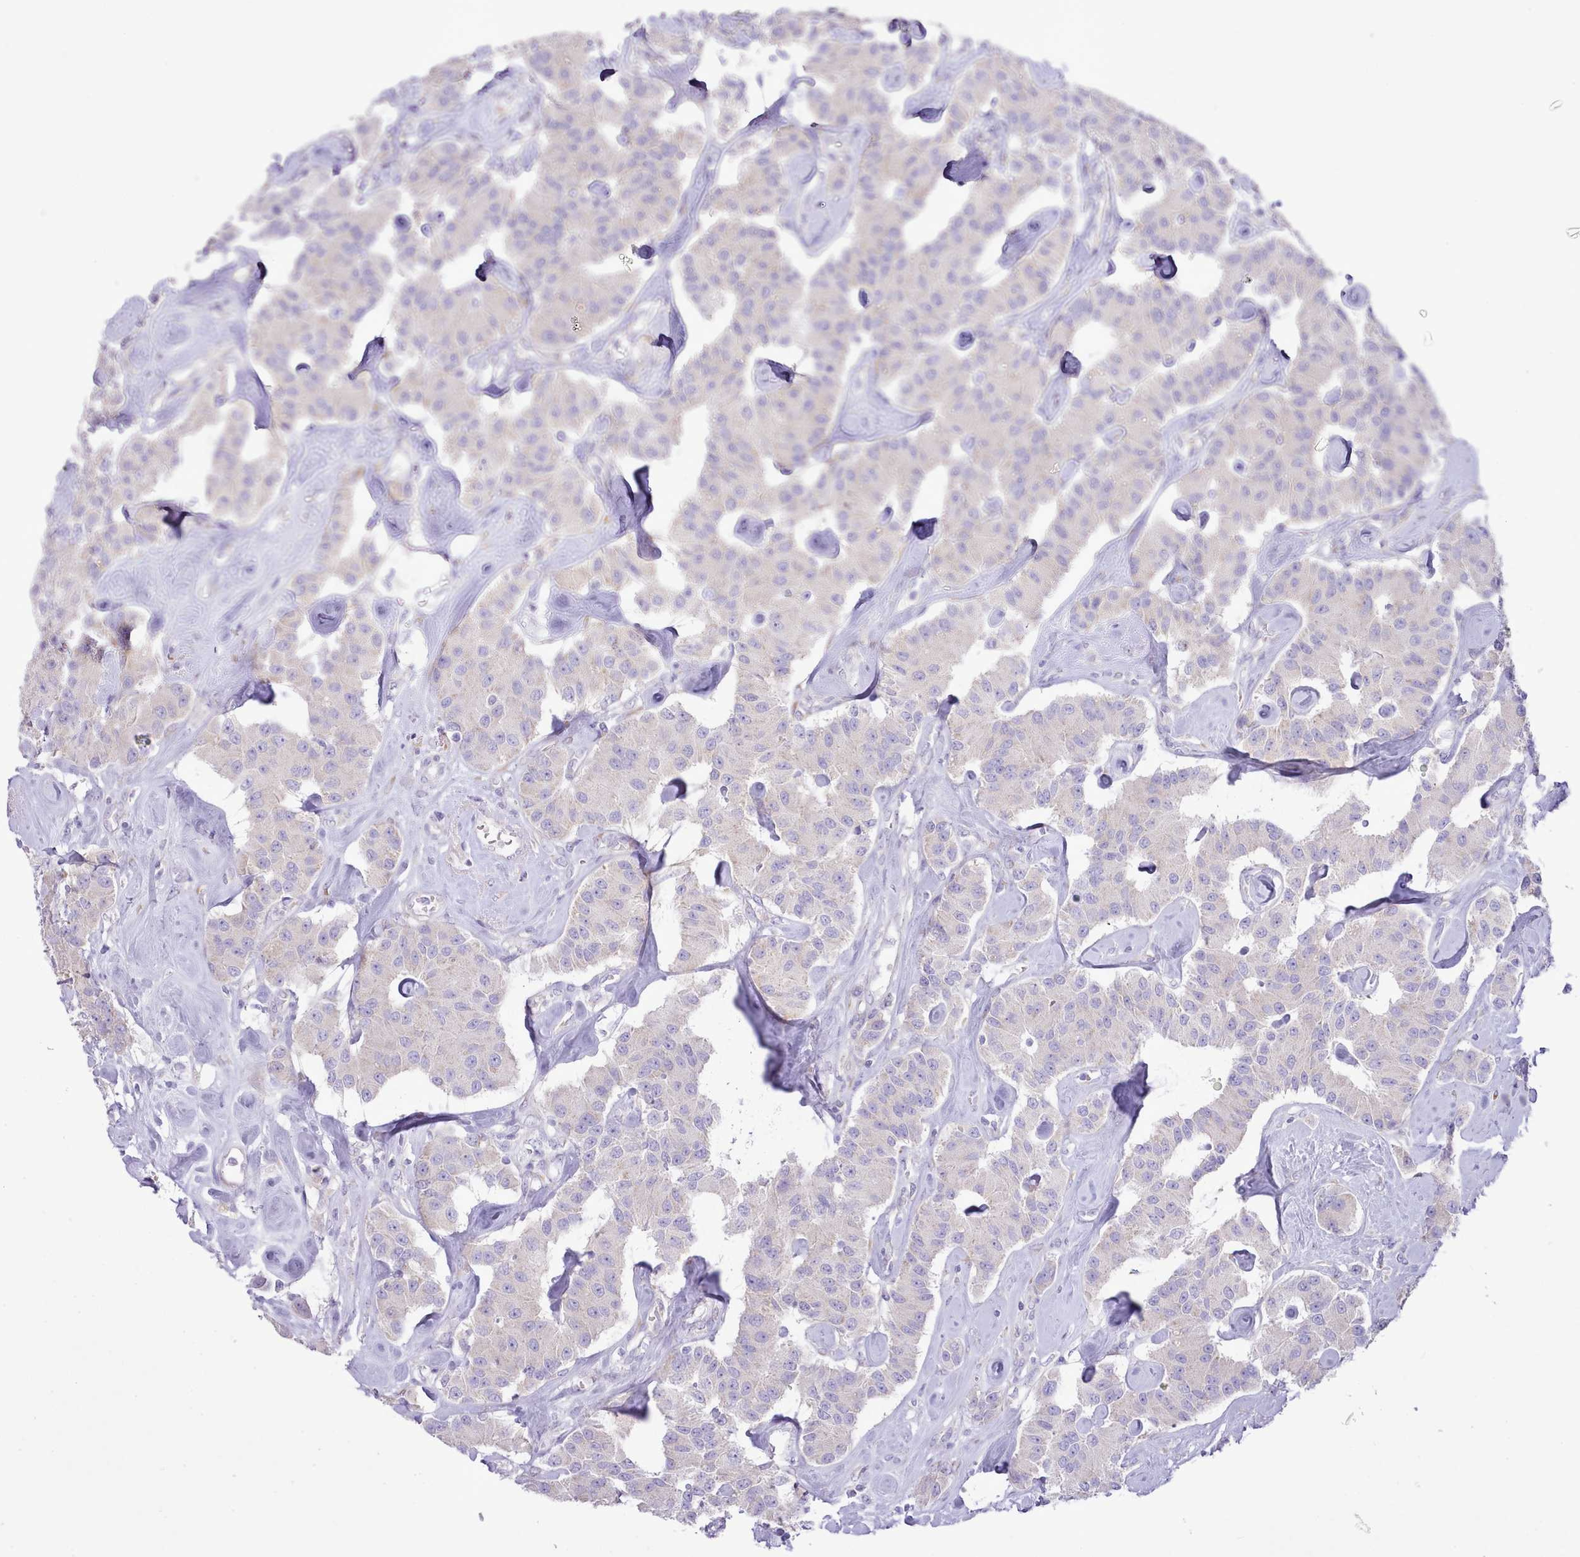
{"staining": {"intensity": "negative", "quantity": "none", "location": "none"}, "tissue": "carcinoid", "cell_type": "Tumor cells", "image_type": "cancer", "snomed": [{"axis": "morphology", "description": "Carcinoid, malignant, NOS"}, {"axis": "topography", "description": "Pancreas"}], "caption": "The IHC photomicrograph has no significant staining in tumor cells of carcinoid tissue.", "gene": "CCL1", "patient": {"sex": "male", "age": 41}}